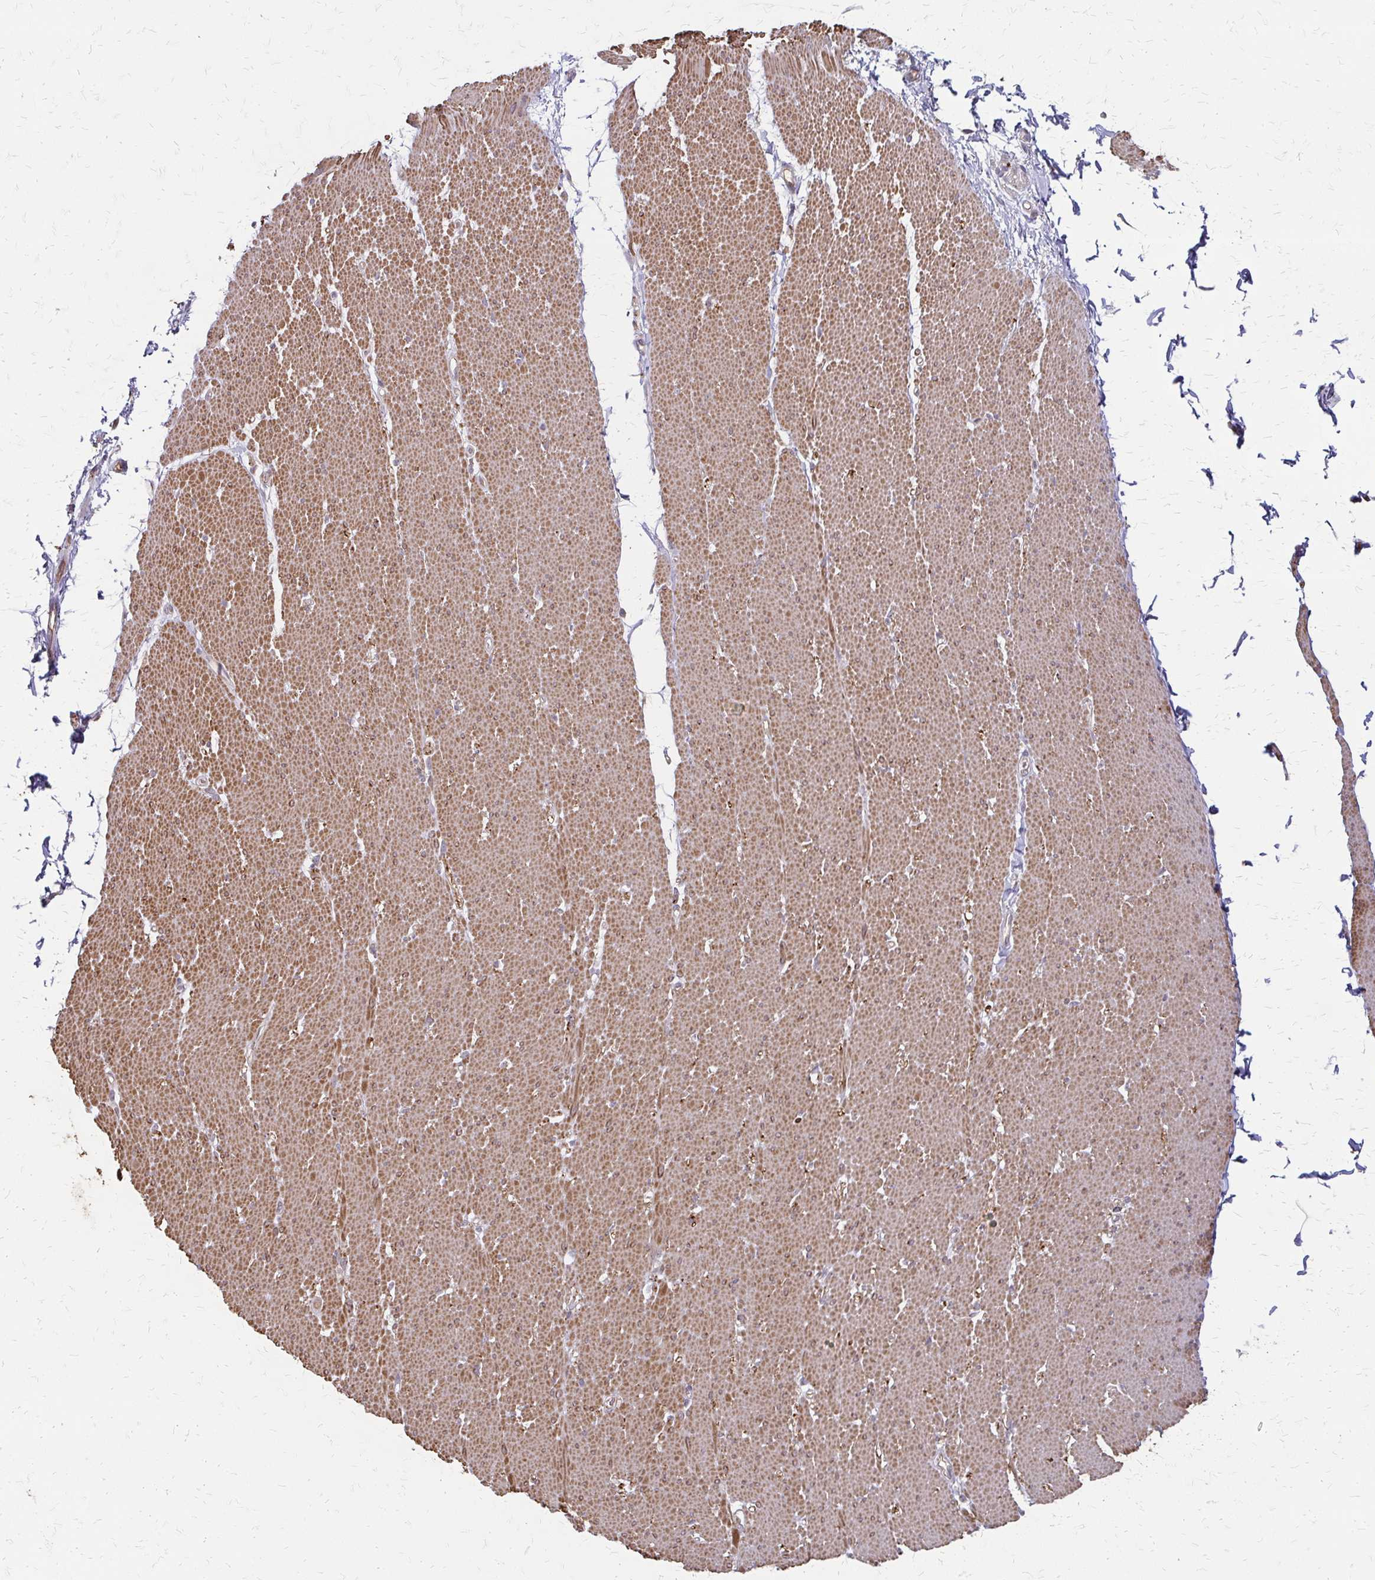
{"staining": {"intensity": "moderate", "quantity": "25%-75%", "location": "cytoplasmic/membranous"}, "tissue": "smooth muscle", "cell_type": "Smooth muscle cells", "image_type": "normal", "snomed": [{"axis": "morphology", "description": "Normal tissue, NOS"}, {"axis": "topography", "description": "Smooth muscle"}, {"axis": "topography", "description": "Rectum"}], "caption": "Smooth muscle stained with DAB immunohistochemistry (IHC) reveals medium levels of moderate cytoplasmic/membranous staining in approximately 25%-75% of smooth muscle cells.", "gene": "ZNF383", "patient": {"sex": "male", "age": 53}}